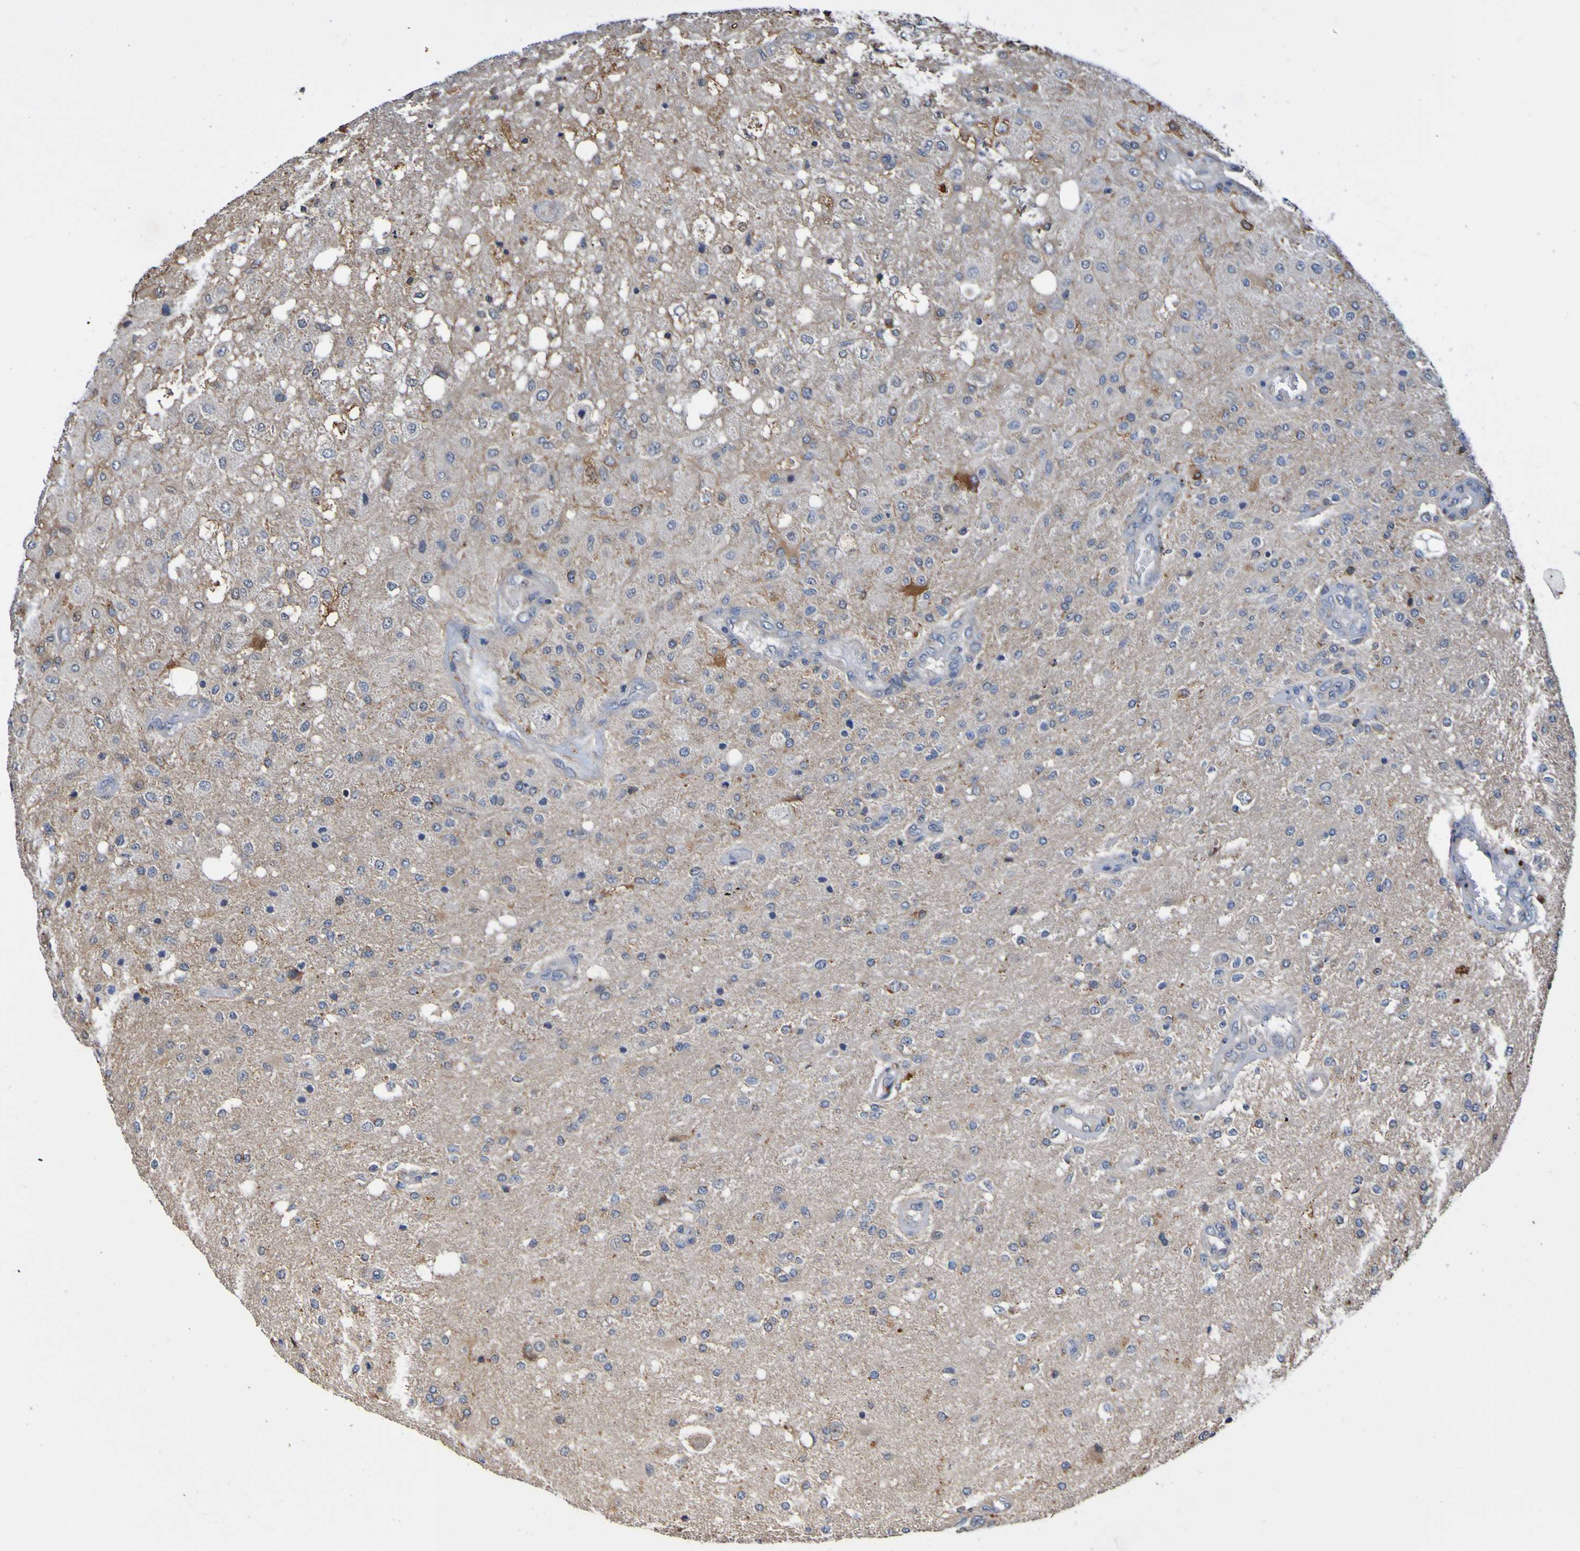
{"staining": {"intensity": "moderate", "quantity": "25%-75%", "location": "cytoplasmic/membranous"}, "tissue": "glioma", "cell_type": "Tumor cells", "image_type": "cancer", "snomed": [{"axis": "morphology", "description": "Normal tissue, NOS"}, {"axis": "morphology", "description": "Glioma, malignant, High grade"}, {"axis": "topography", "description": "Cerebral cortex"}], "caption": "Protein expression analysis of human glioma reveals moderate cytoplasmic/membranous positivity in approximately 25%-75% of tumor cells. The protein of interest is shown in brown color, while the nuclei are stained blue.", "gene": "AXIN1", "patient": {"sex": "male", "age": 77}}